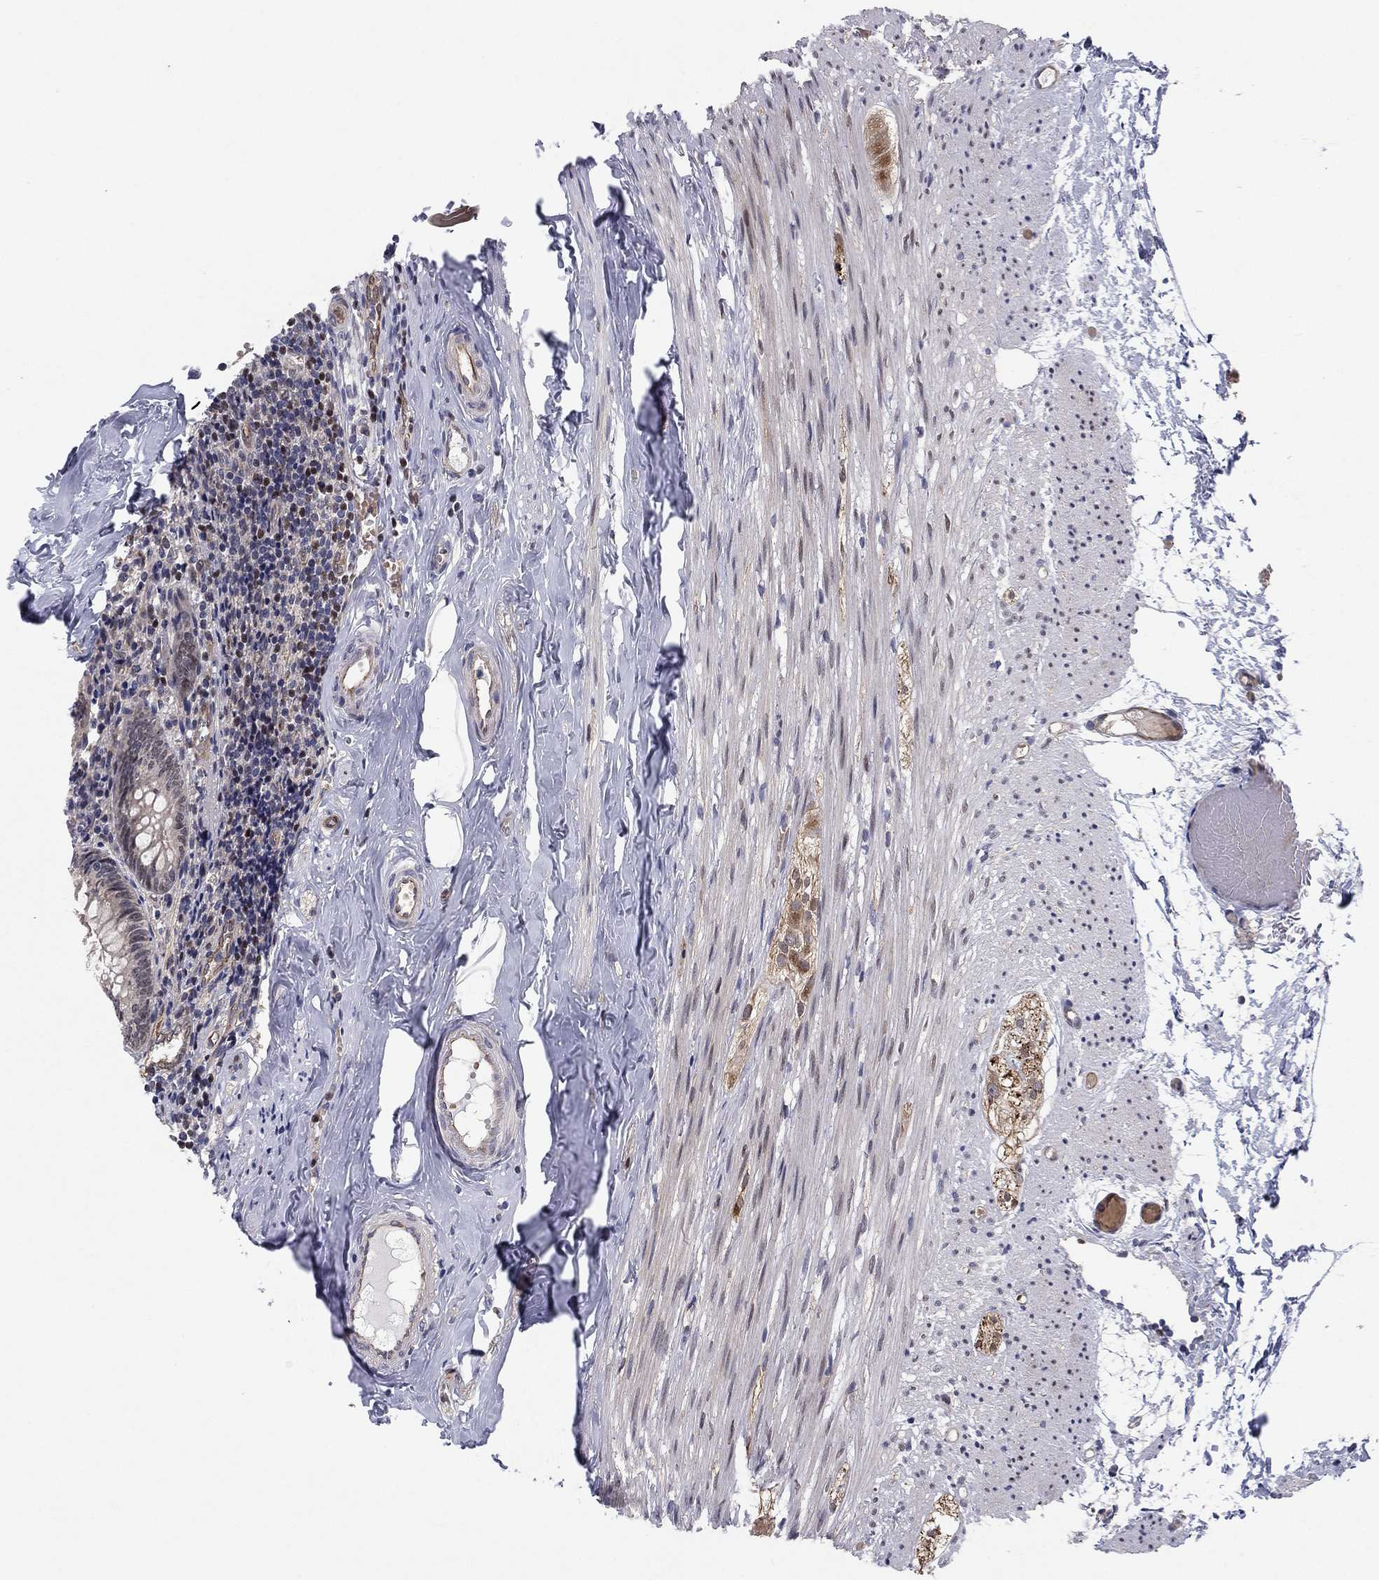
{"staining": {"intensity": "moderate", "quantity": "25%-75%", "location": "cytoplasmic/membranous"}, "tissue": "appendix", "cell_type": "Glandular cells", "image_type": "normal", "snomed": [{"axis": "morphology", "description": "Normal tissue, NOS"}, {"axis": "topography", "description": "Appendix"}], "caption": "Glandular cells show medium levels of moderate cytoplasmic/membranous staining in about 25%-75% of cells in unremarkable appendix. The staining was performed using DAB to visualize the protein expression in brown, while the nuclei were stained in blue with hematoxylin (Magnification: 20x).", "gene": "BCL11A", "patient": {"sex": "female", "age": 23}}